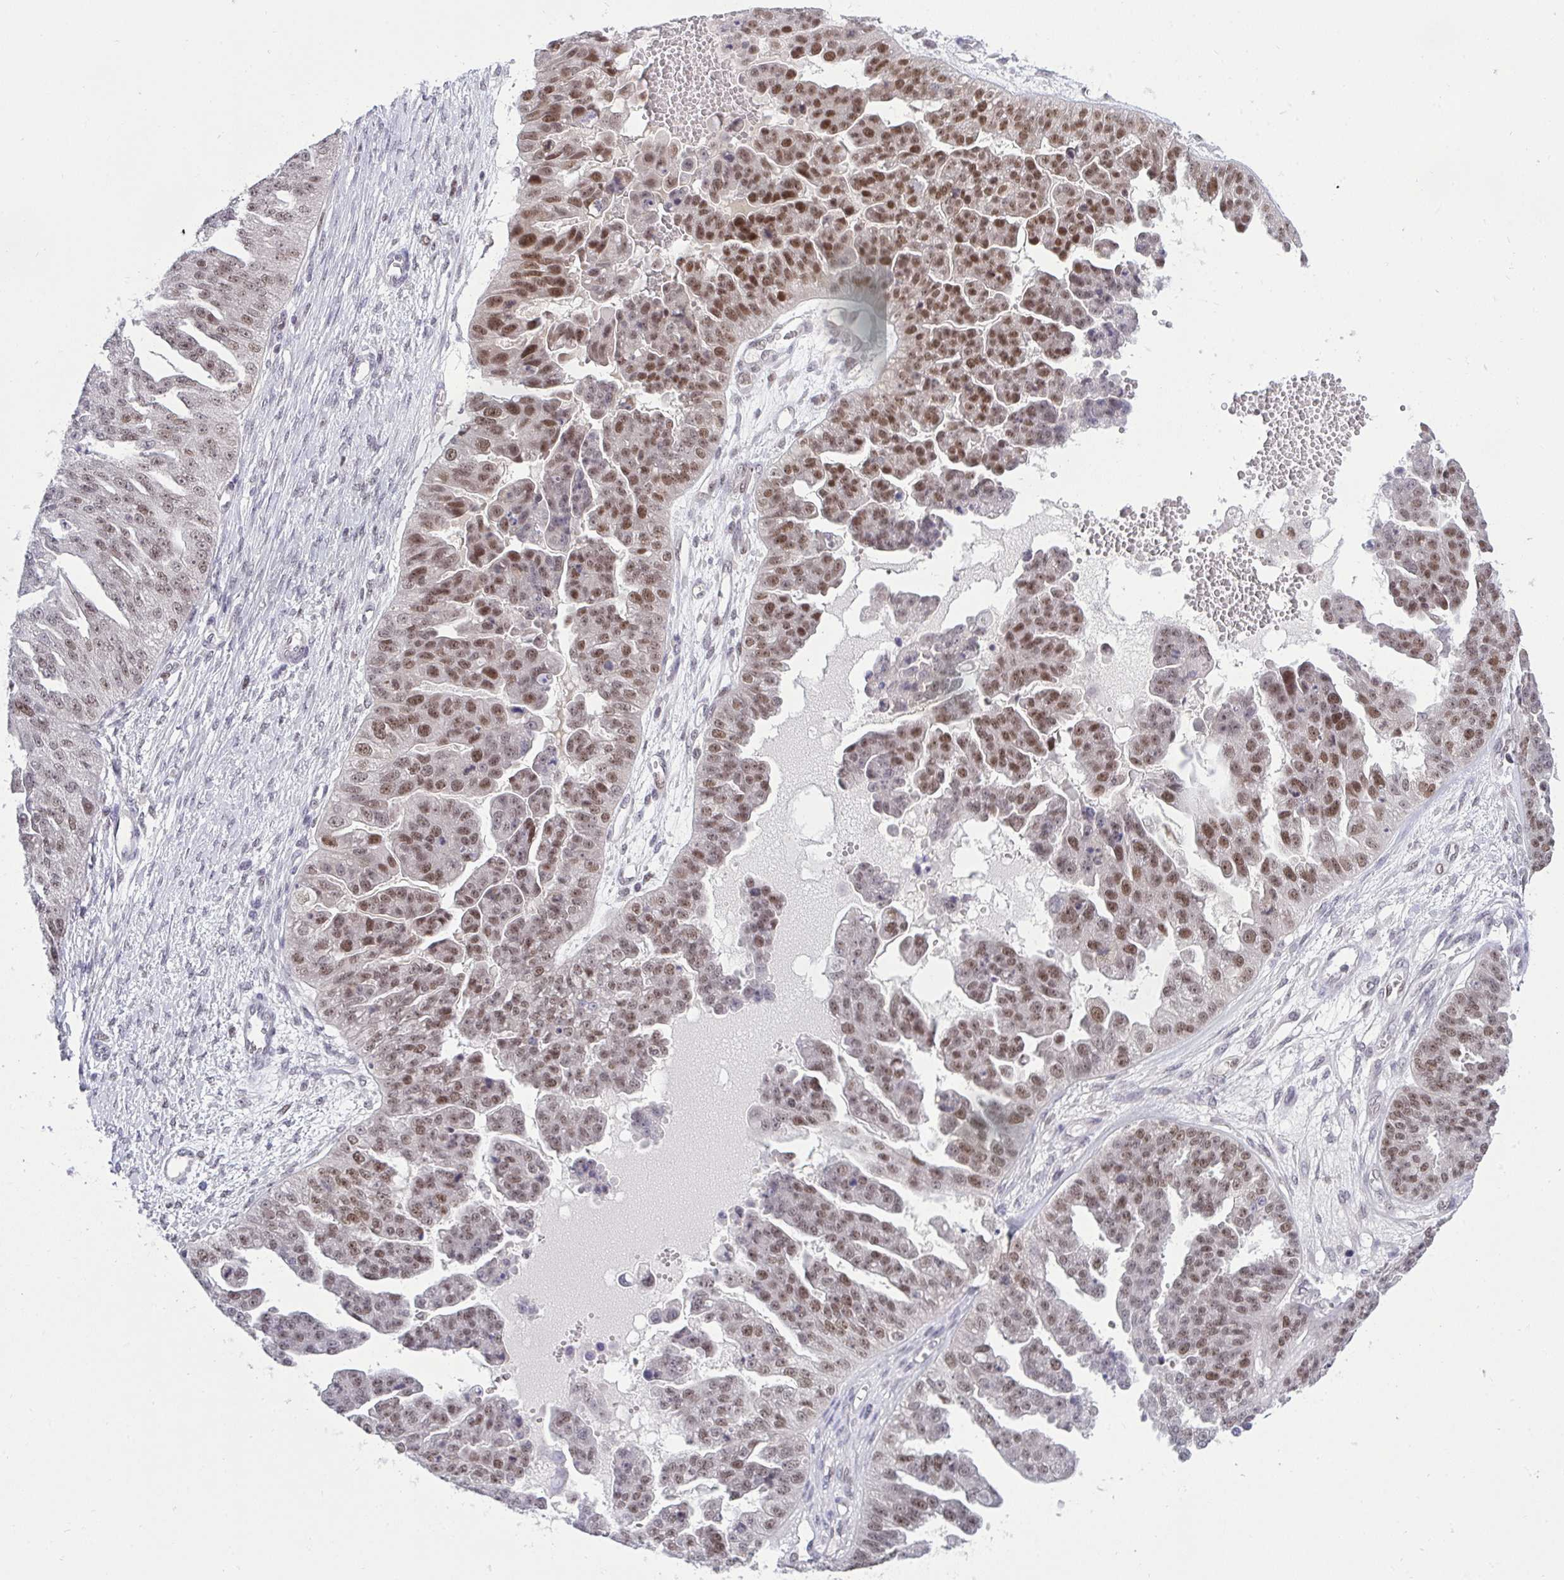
{"staining": {"intensity": "moderate", "quantity": "25%-75%", "location": "nuclear"}, "tissue": "ovarian cancer", "cell_type": "Tumor cells", "image_type": "cancer", "snomed": [{"axis": "morphology", "description": "Cystadenocarcinoma, serous, NOS"}, {"axis": "topography", "description": "Ovary"}], "caption": "Immunohistochemistry (IHC) image of neoplastic tissue: human ovarian cancer stained using IHC displays medium levels of moderate protein expression localized specifically in the nuclear of tumor cells, appearing as a nuclear brown color.", "gene": "RFC4", "patient": {"sex": "female", "age": 58}}